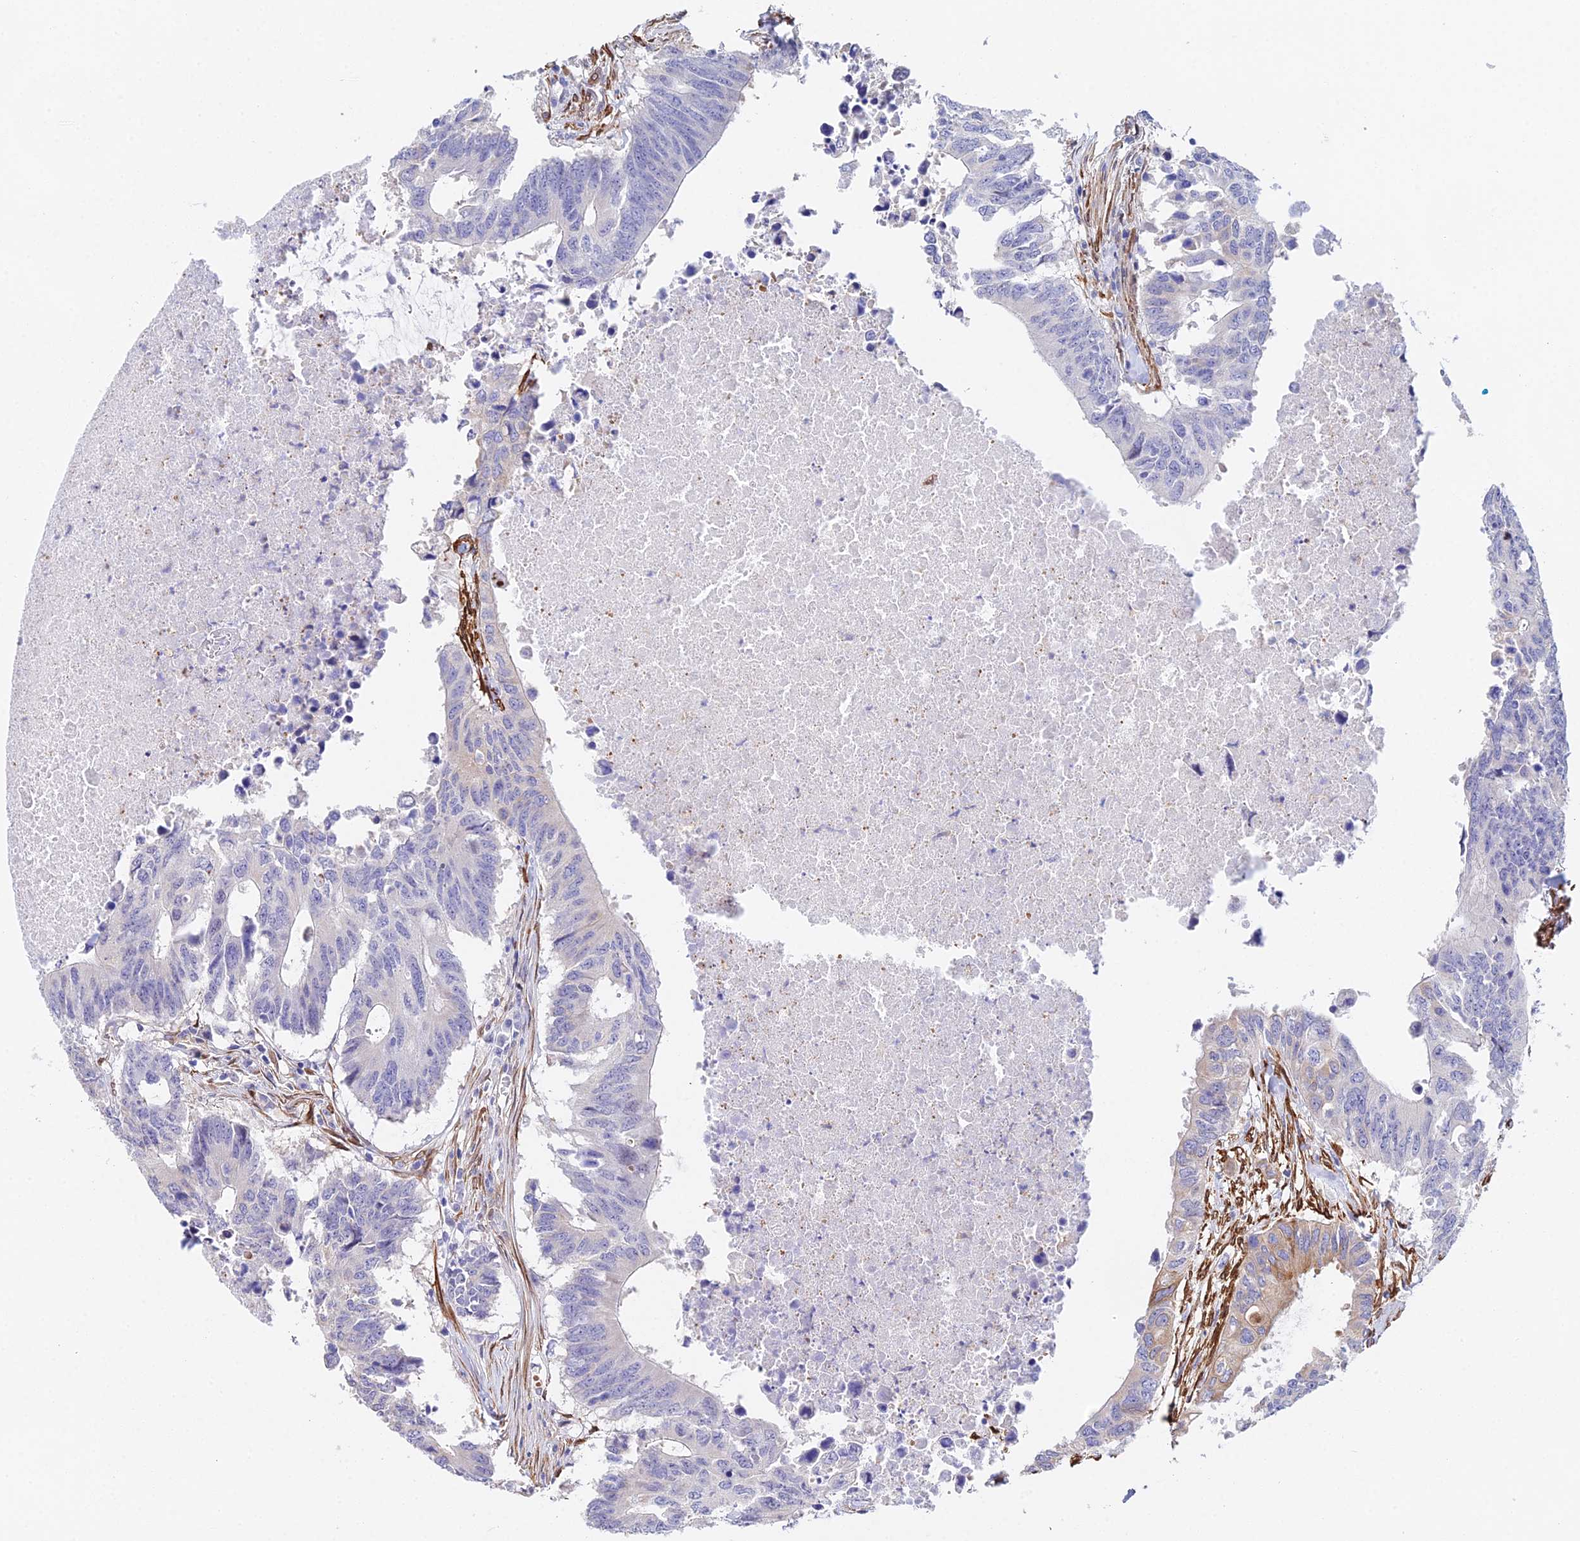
{"staining": {"intensity": "negative", "quantity": "none", "location": "none"}, "tissue": "colorectal cancer", "cell_type": "Tumor cells", "image_type": "cancer", "snomed": [{"axis": "morphology", "description": "Adenocarcinoma, NOS"}, {"axis": "topography", "description": "Colon"}], "caption": "The immunohistochemistry photomicrograph has no significant staining in tumor cells of colorectal cancer (adenocarcinoma) tissue. Brightfield microscopy of immunohistochemistry (IHC) stained with DAB (brown) and hematoxylin (blue), captured at high magnification.", "gene": "MXRA7", "patient": {"sex": "male", "age": 71}}